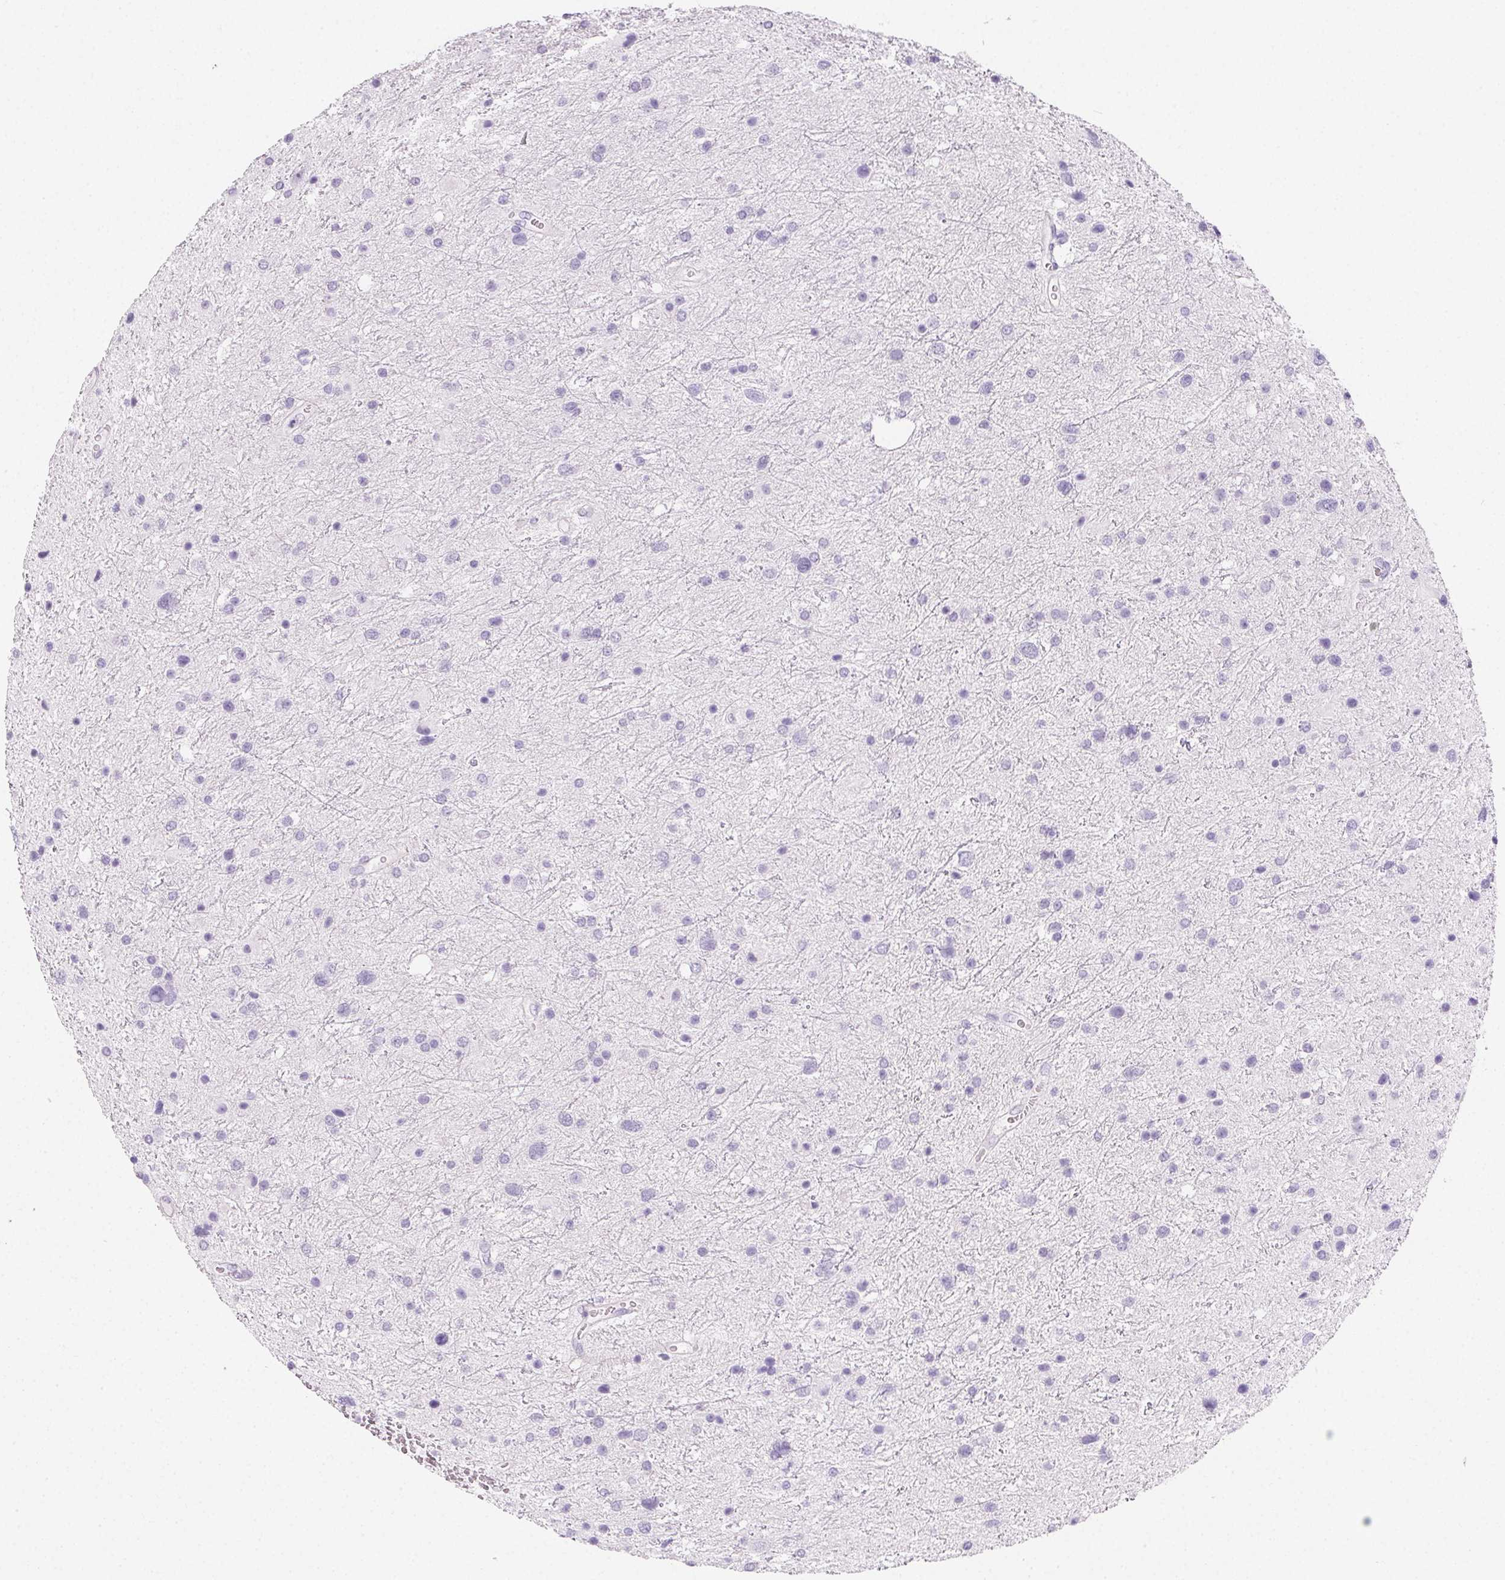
{"staining": {"intensity": "negative", "quantity": "none", "location": "none"}, "tissue": "glioma", "cell_type": "Tumor cells", "image_type": "cancer", "snomed": [{"axis": "morphology", "description": "Glioma, malignant, Low grade"}, {"axis": "topography", "description": "Brain"}], "caption": "DAB (3,3'-diaminobenzidine) immunohistochemical staining of glioma shows no significant expression in tumor cells.", "gene": "PRSS3", "patient": {"sex": "female", "age": 32}}